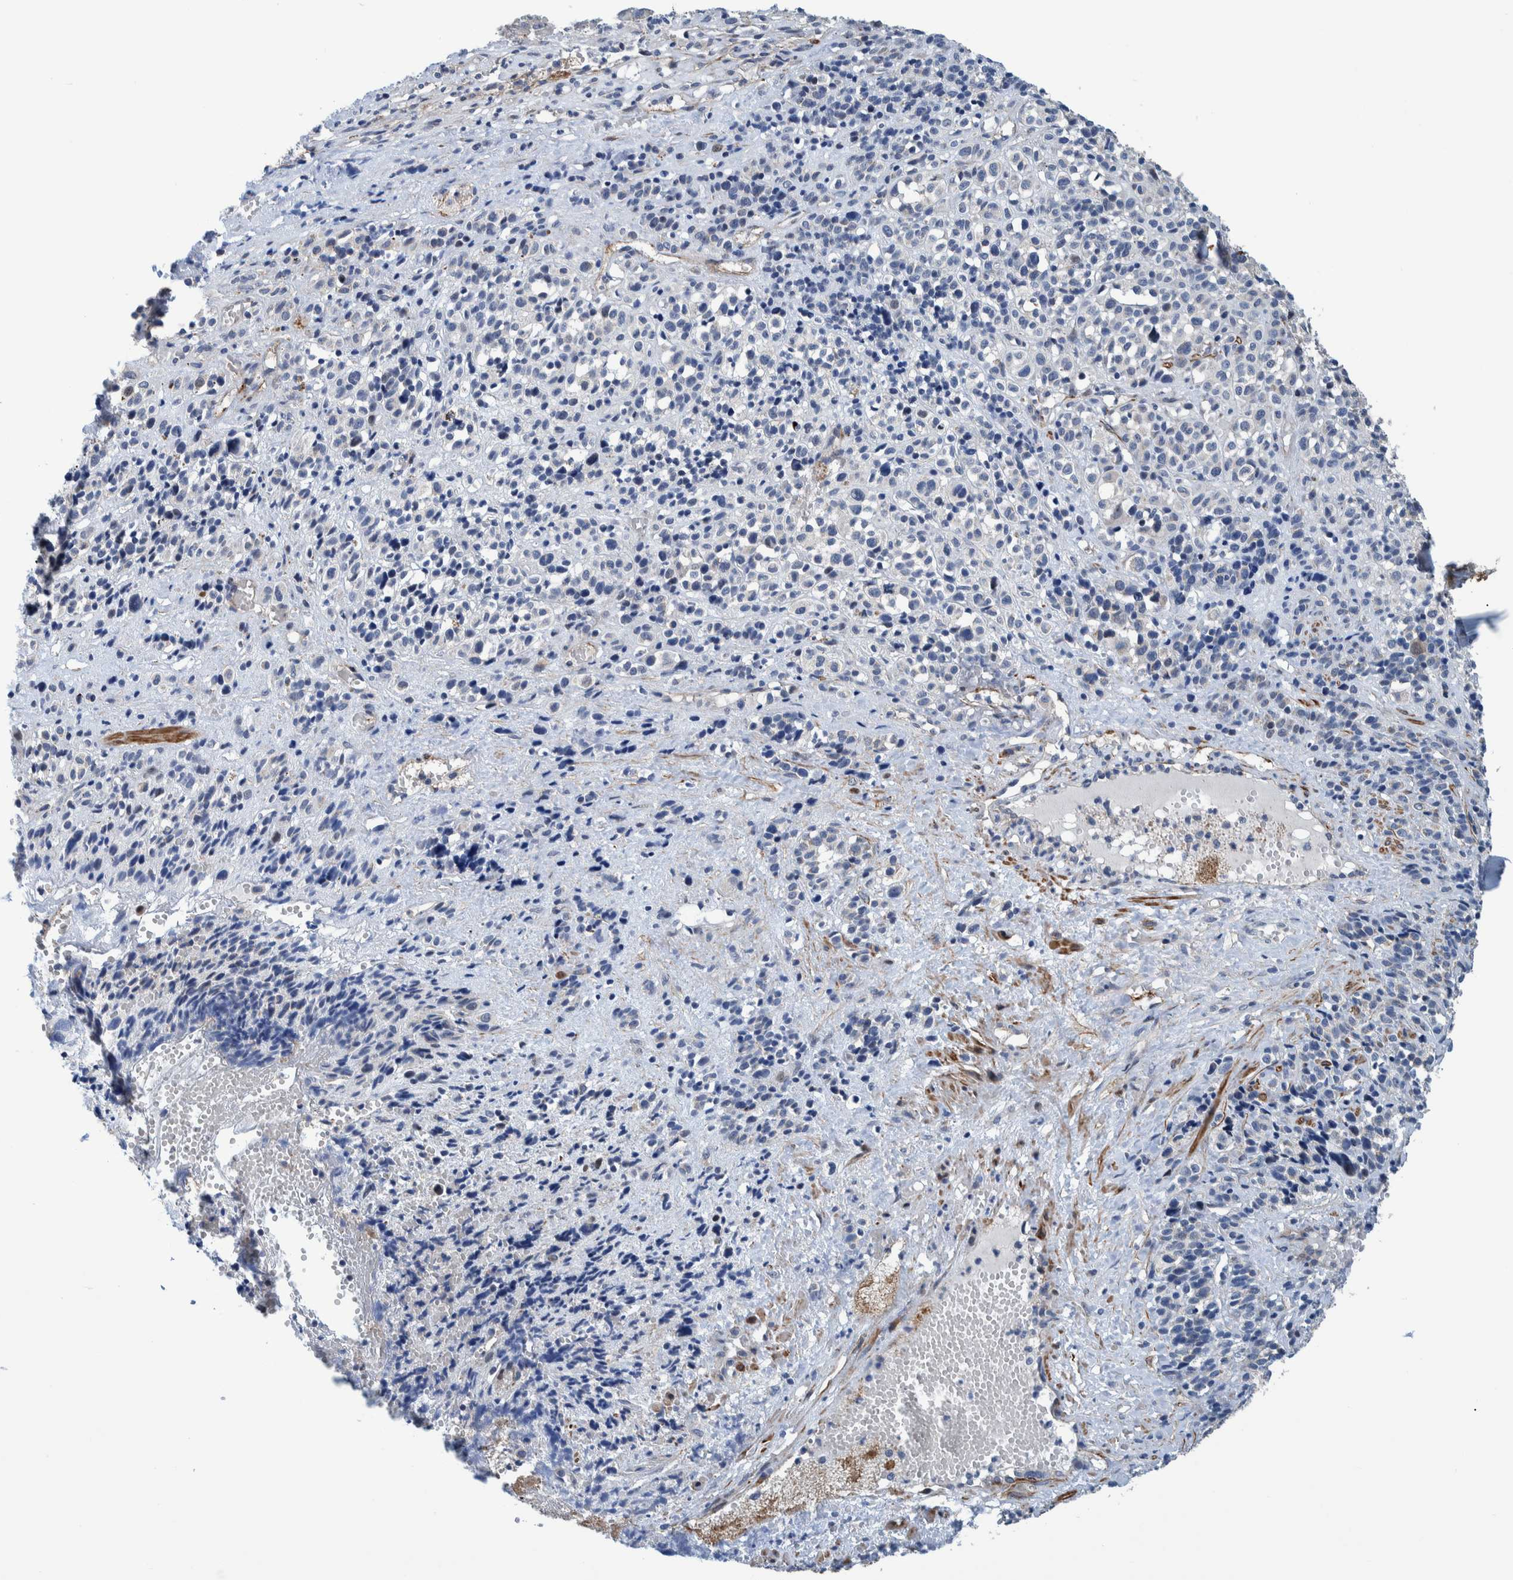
{"staining": {"intensity": "negative", "quantity": "none", "location": "none"}, "tissue": "melanoma", "cell_type": "Tumor cells", "image_type": "cancer", "snomed": [{"axis": "morphology", "description": "Malignant melanoma, Metastatic site"}, {"axis": "topography", "description": "Skin"}], "caption": "Immunohistochemistry image of neoplastic tissue: human melanoma stained with DAB demonstrates no significant protein staining in tumor cells.", "gene": "MKS1", "patient": {"sex": "female", "age": 74}}